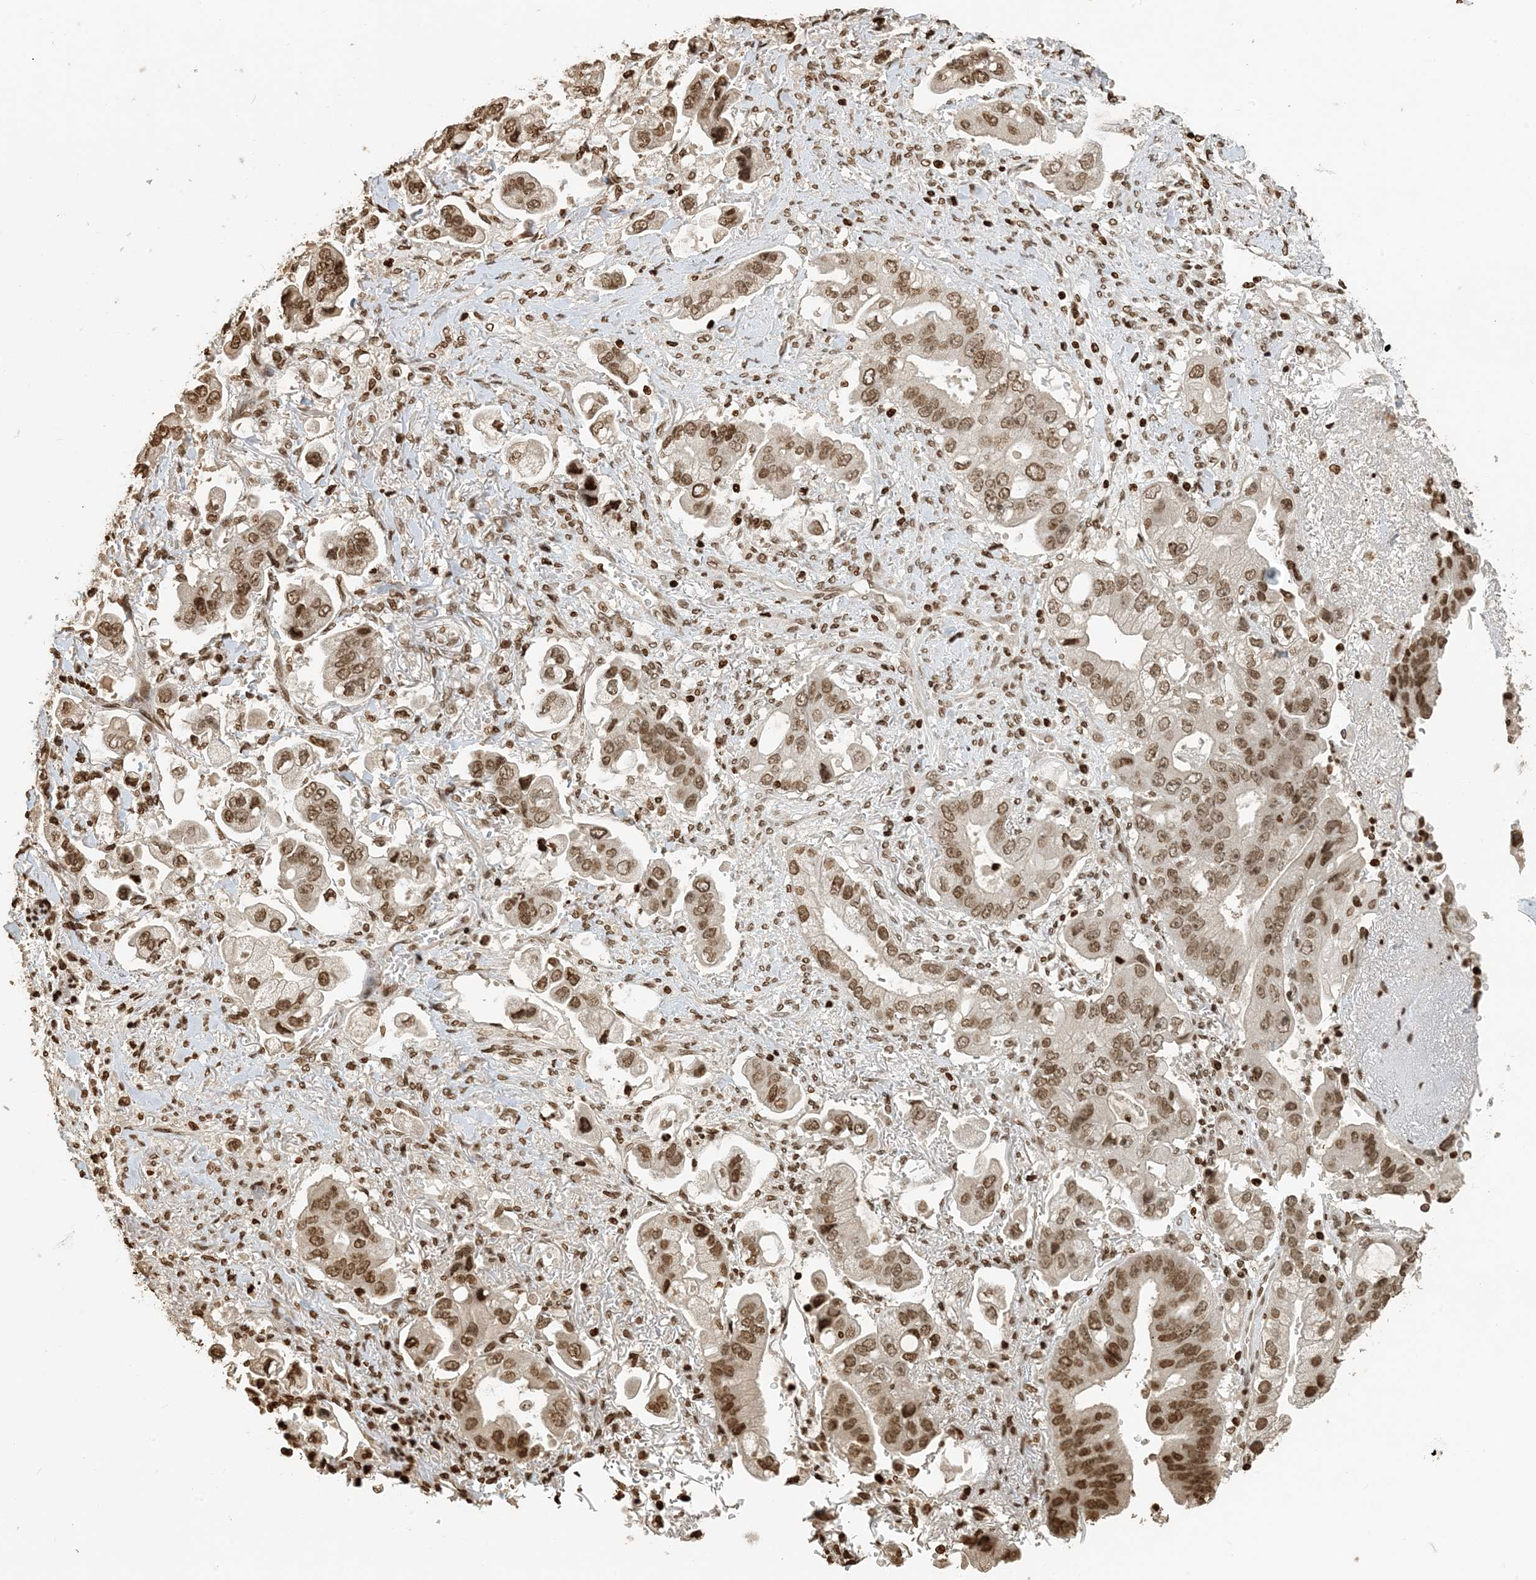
{"staining": {"intensity": "moderate", "quantity": ">75%", "location": "nuclear"}, "tissue": "stomach cancer", "cell_type": "Tumor cells", "image_type": "cancer", "snomed": [{"axis": "morphology", "description": "Adenocarcinoma, NOS"}, {"axis": "topography", "description": "Stomach"}], "caption": "Protein analysis of adenocarcinoma (stomach) tissue exhibits moderate nuclear expression in approximately >75% of tumor cells.", "gene": "H3-3B", "patient": {"sex": "male", "age": 62}}